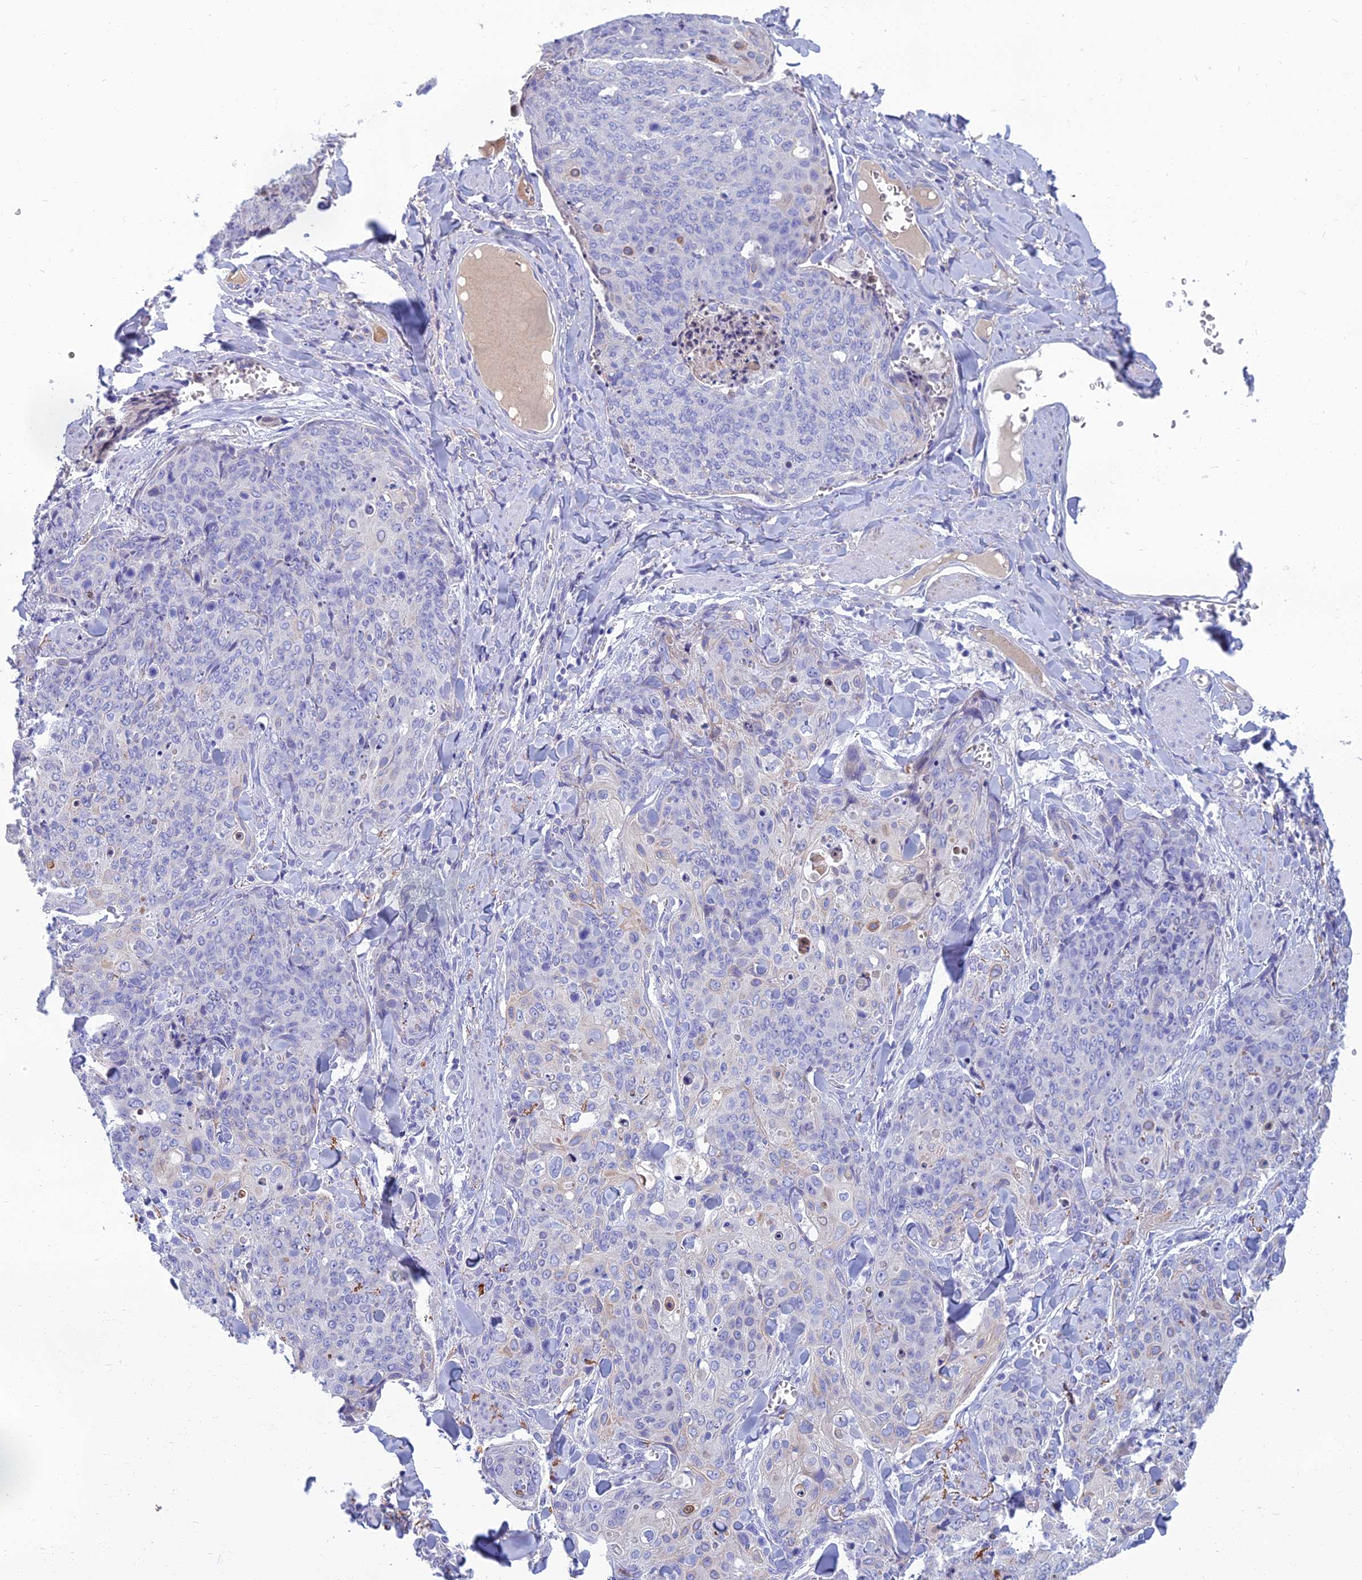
{"staining": {"intensity": "negative", "quantity": "none", "location": "none"}, "tissue": "skin cancer", "cell_type": "Tumor cells", "image_type": "cancer", "snomed": [{"axis": "morphology", "description": "Squamous cell carcinoma, NOS"}, {"axis": "topography", "description": "Skin"}, {"axis": "topography", "description": "Vulva"}], "caption": "Protein analysis of skin cancer (squamous cell carcinoma) reveals no significant expression in tumor cells.", "gene": "SPTLC3", "patient": {"sex": "female", "age": 85}}